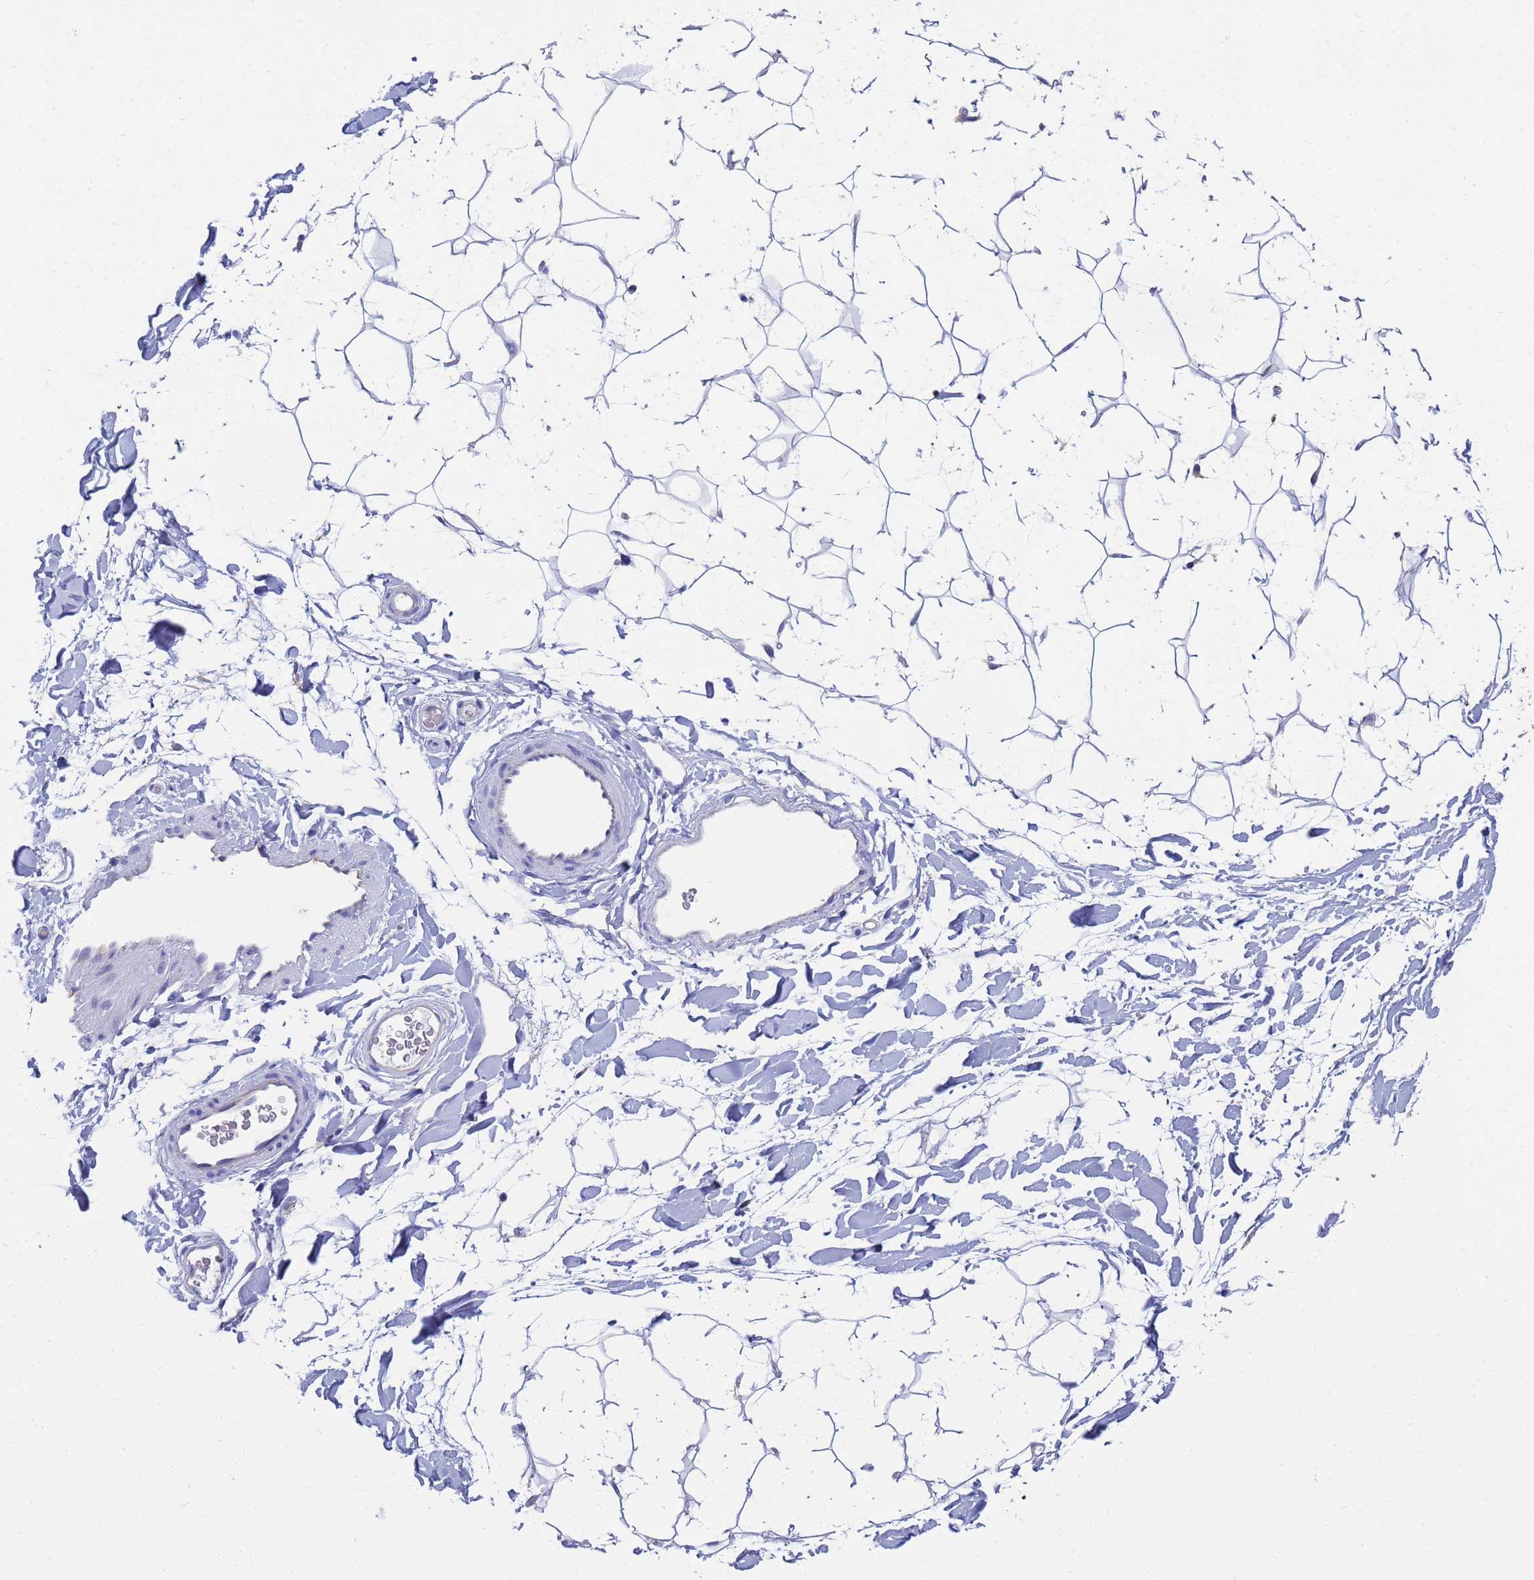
{"staining": {"intensity": "negative", "quantity": "none", "location": "none"}, "tissue": "adipose tissue", "cell_type": "Adipocytes", "image_type": "normal", "snomed": [{"axis": "morphology", "description": "Normal tissue, NOS"}, {"axis": "topography", "description": "Breast"}], "caption": "An immunohistochemistry (IHC) micrograph of normal adipose tissue is shown. There is no staining in adipocytes of adipose tissue.", "gene": "TM4SF4", "patient": {"sex": "female", "age": 26}}